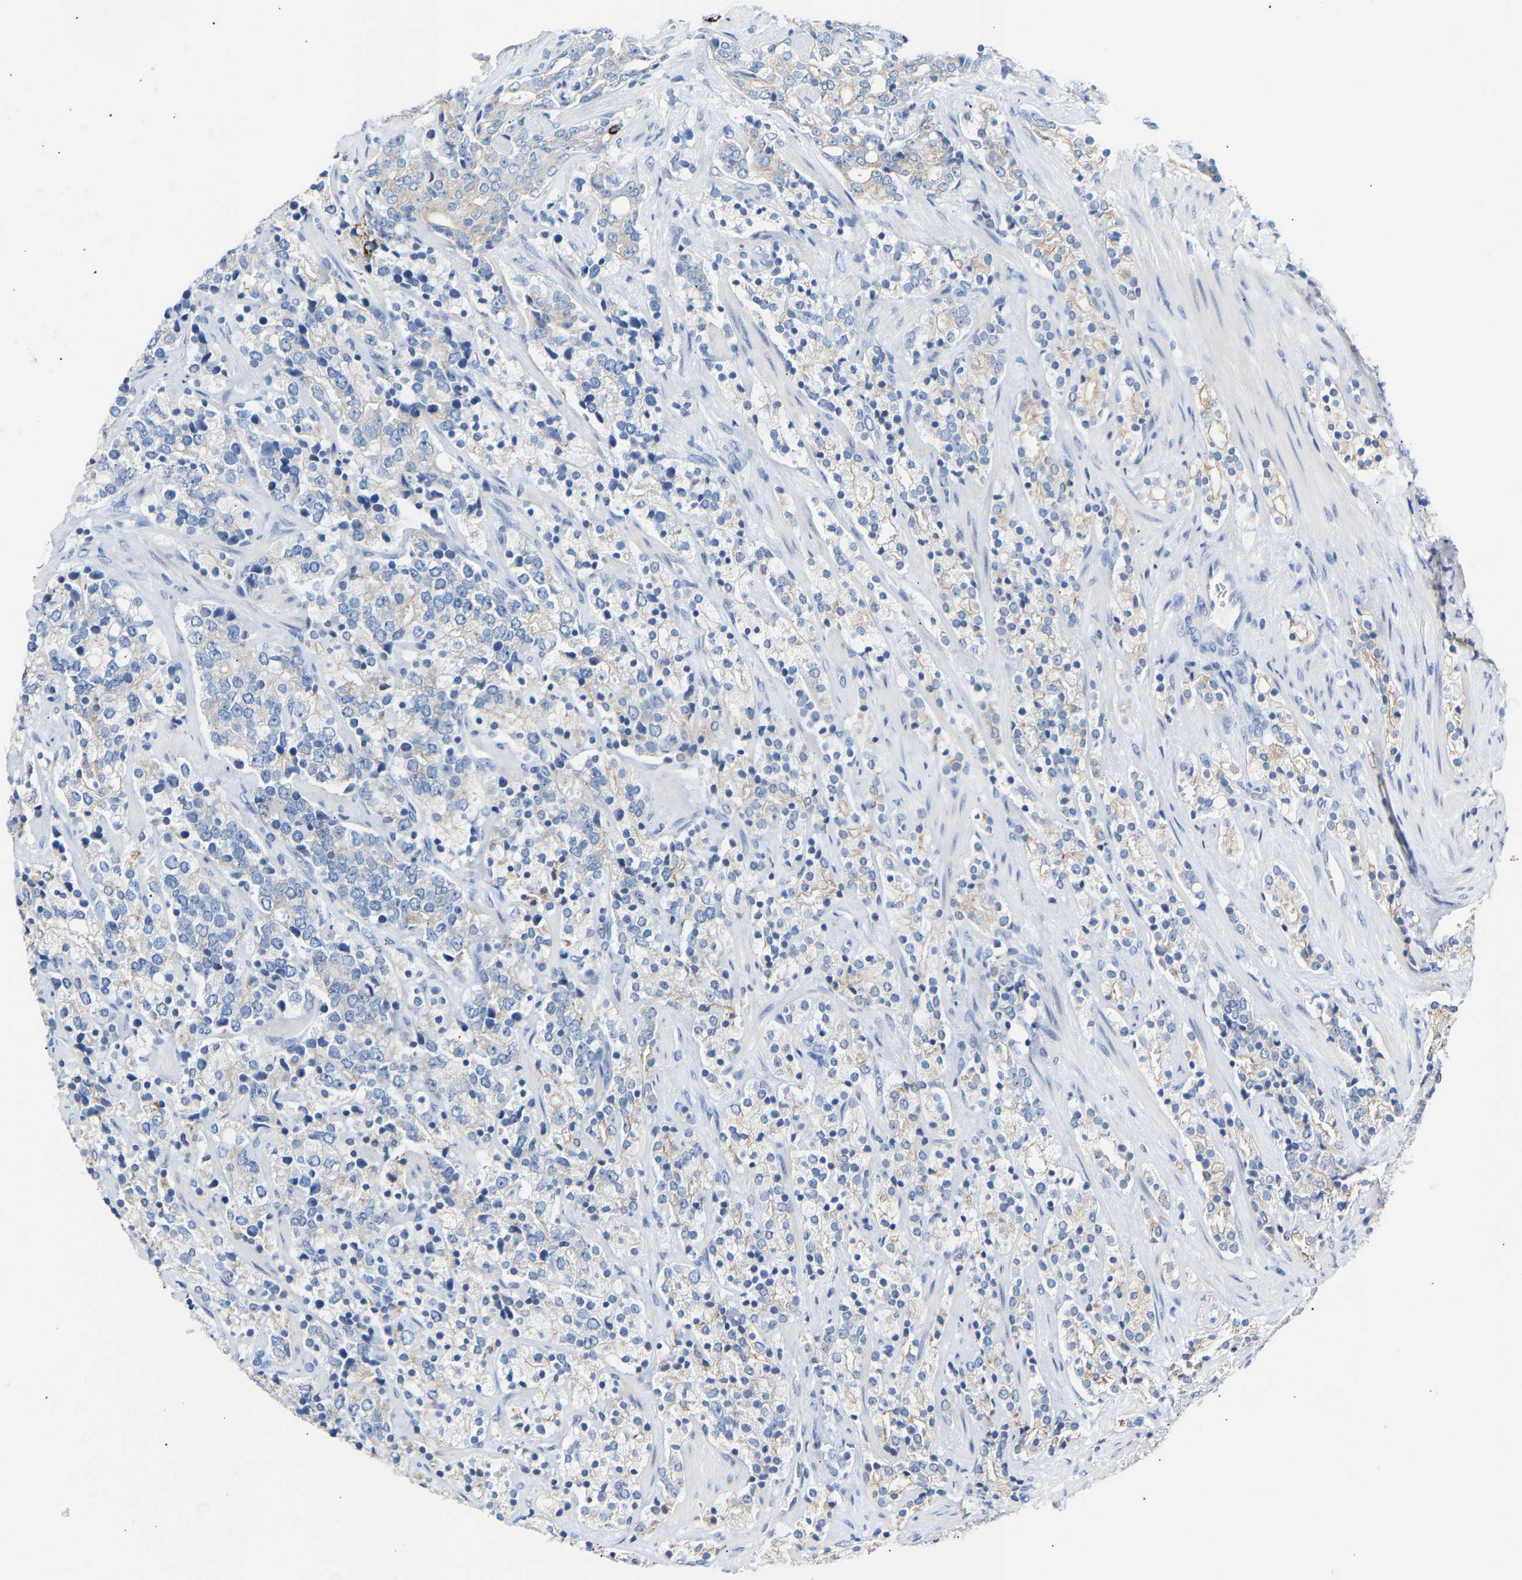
{"staining": {"intensity": "weak", "quantity": "<25%", "location": "cytoplasmic/membranous"}, "tissue": "prostate cancer", "cell_type": "Tumor cells", "image_type": "cancer", "snomed": [{"axis": "morphology", "description": "Adenocarcinoma, High grade"}, {"axis": "topography", "description": "Prostate"}], "caption": "Immunohistochemical staining of human high-grade adenocarcinoma (prostate) shows no significant expression in tumor cells. Nuclei are stained in blue.", "gene": "PEX1", "patient": {"sex": "male", "age": 71}}